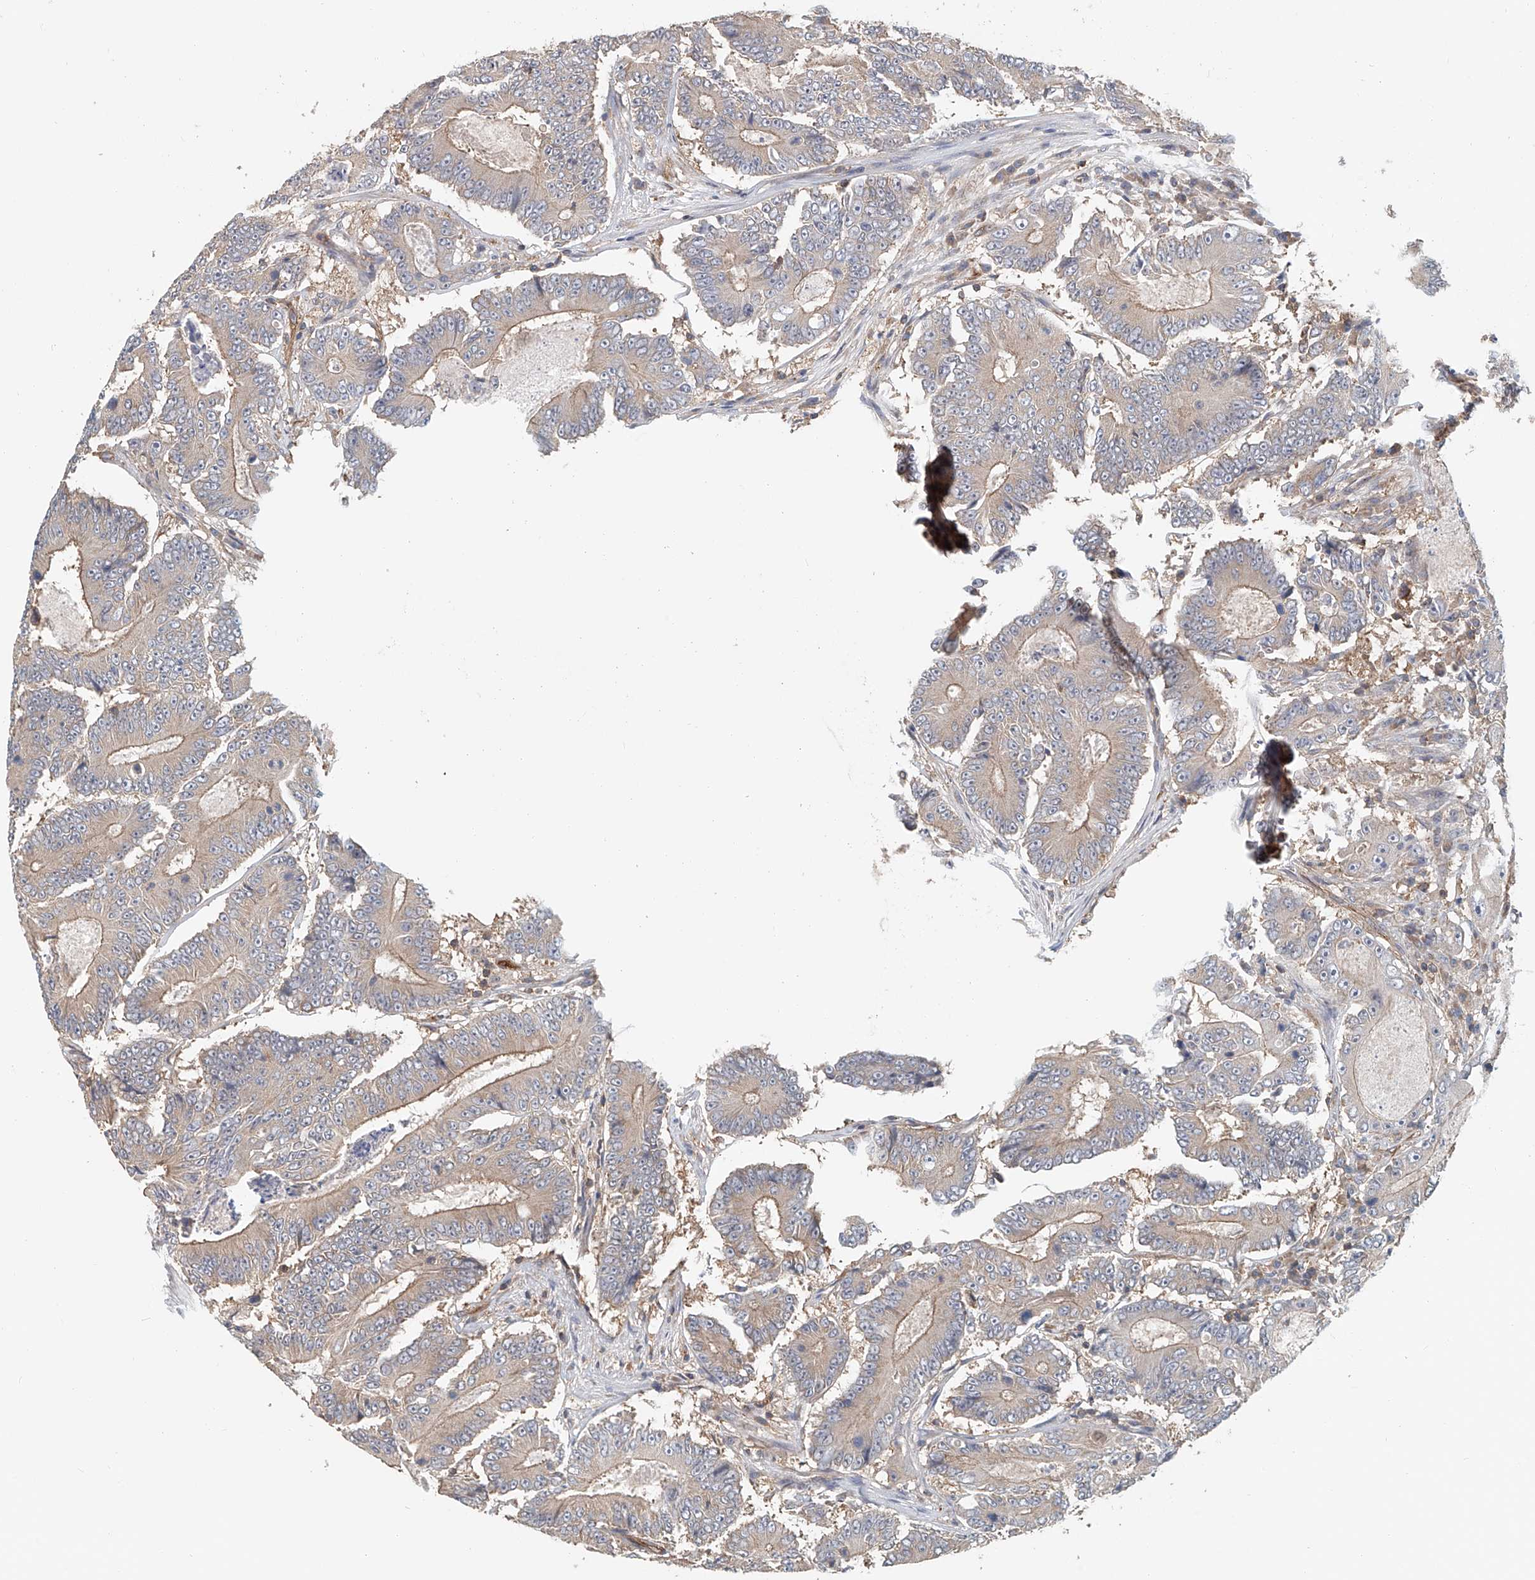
{"staining": {"intensity": "weak", "quantity": "25%-75%", "location": "cytoplasmic/membranous"}, "tissue": "colorectal cancer", "cell_type": "Tumor cells", "image_type": "cancer", "snomed": [{"axis": "morphology", "description": "Adenocarcinoma, NOS"}, {"axis": "topography", "description": "Colon"}], "caption": "Immunohistochemical staining of colorectal cancer (adenocarcinoma) reveals weak cytoplasmic/membranous protein staining in approximately 25%-75% of tumor cells. The protein of interest is stained brown, and the nuclei are stained in blue (DAB IHC with brightfield microscopy, high magnification).", "gene": "FRYL", "patient": {"sex": "male", "age": 83}}